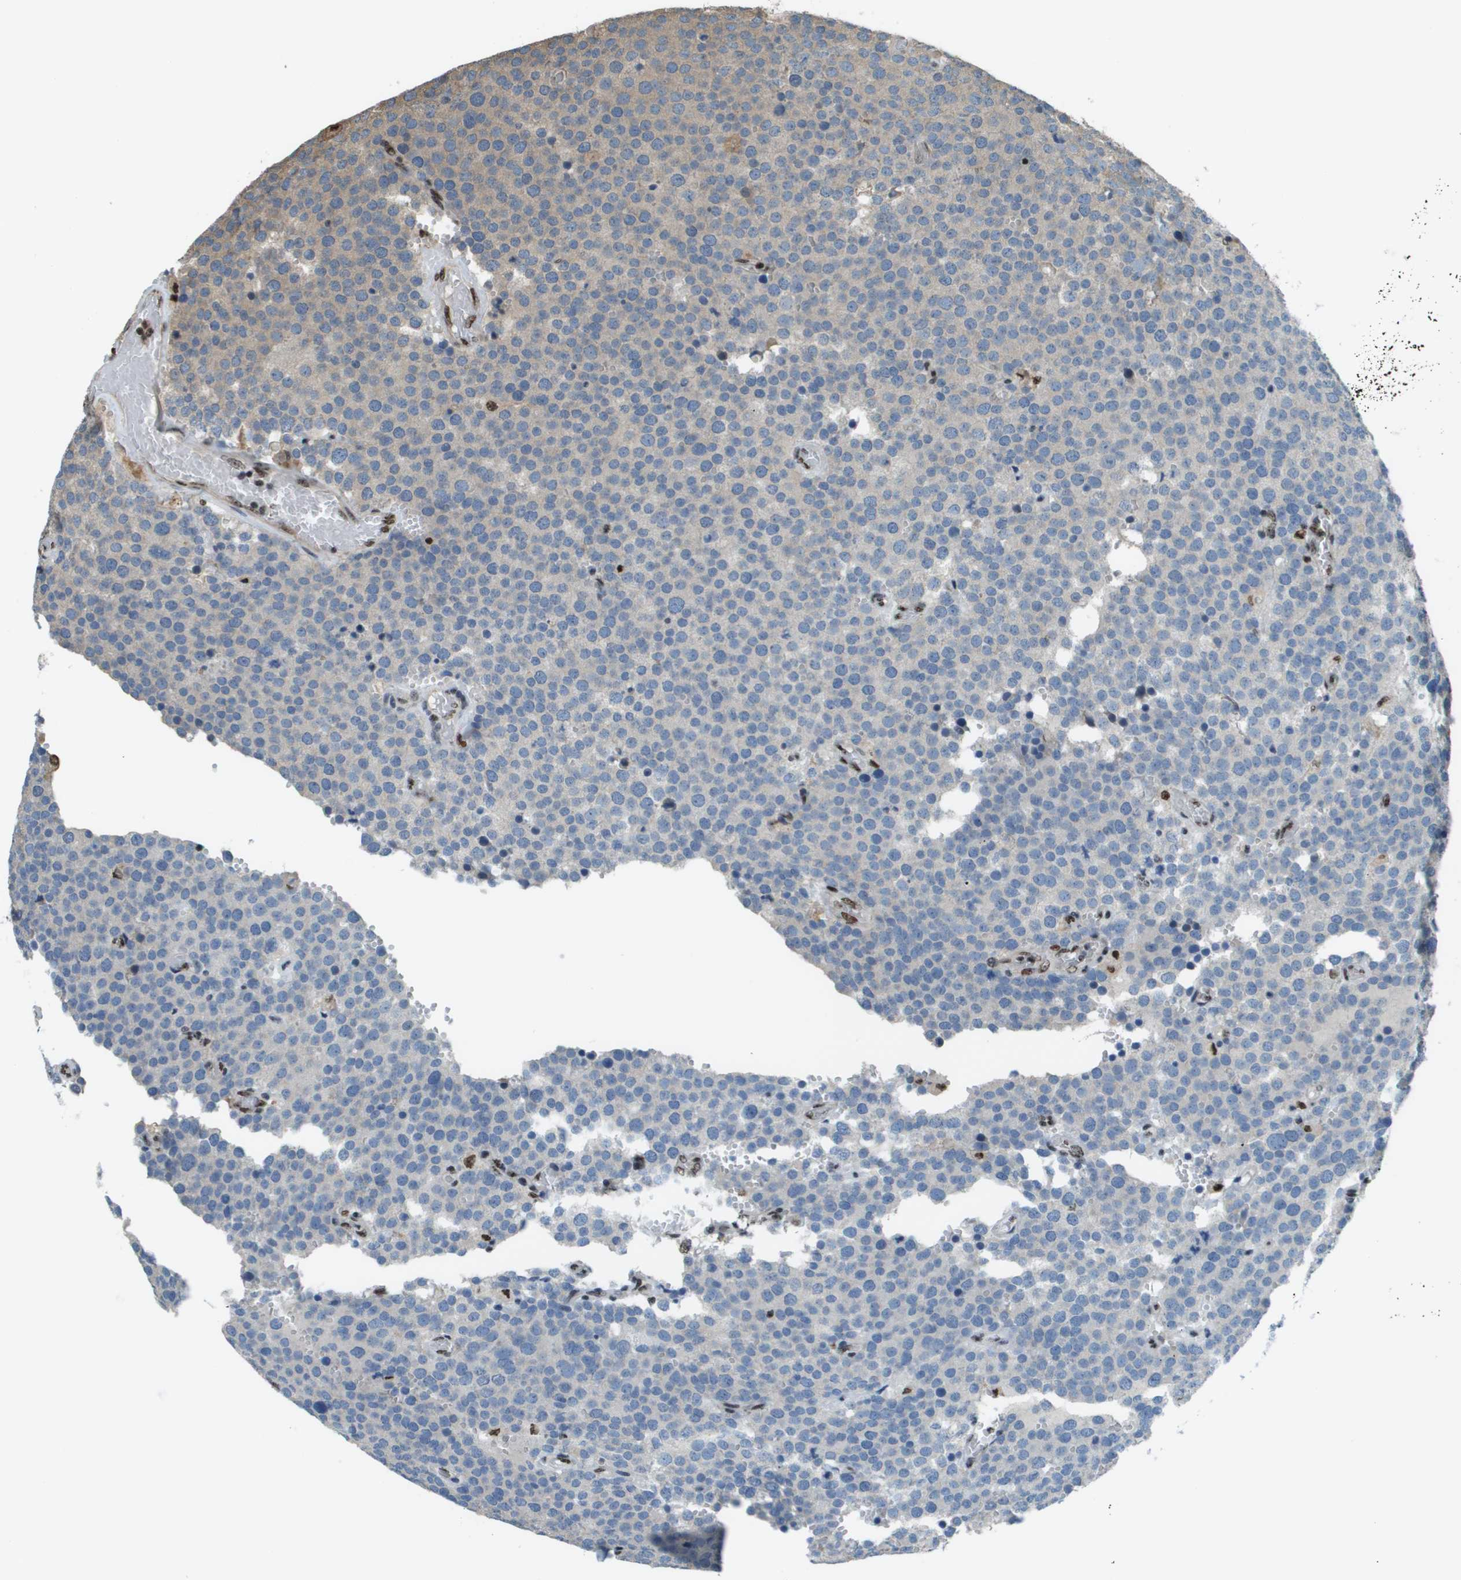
{"staining": {"intensity": "negative", "quantity": "none", "location": "none"}, "tissue": "testis cancer", "cell_type": "Tumor cells", "image_type": "cancer", "snomed": [{"axis": "morphology", "description": "Normal tissue, NOS"}, {"axis": "morphology", "description": "Seminoma, NOS"}, {"axis": "topography", "description": "Testis"}], "caption": "Tumor cells are negative for protein expression in human testis cancer.", "gene": "SP100", "patient": {"sex": "male", "age": 71}}